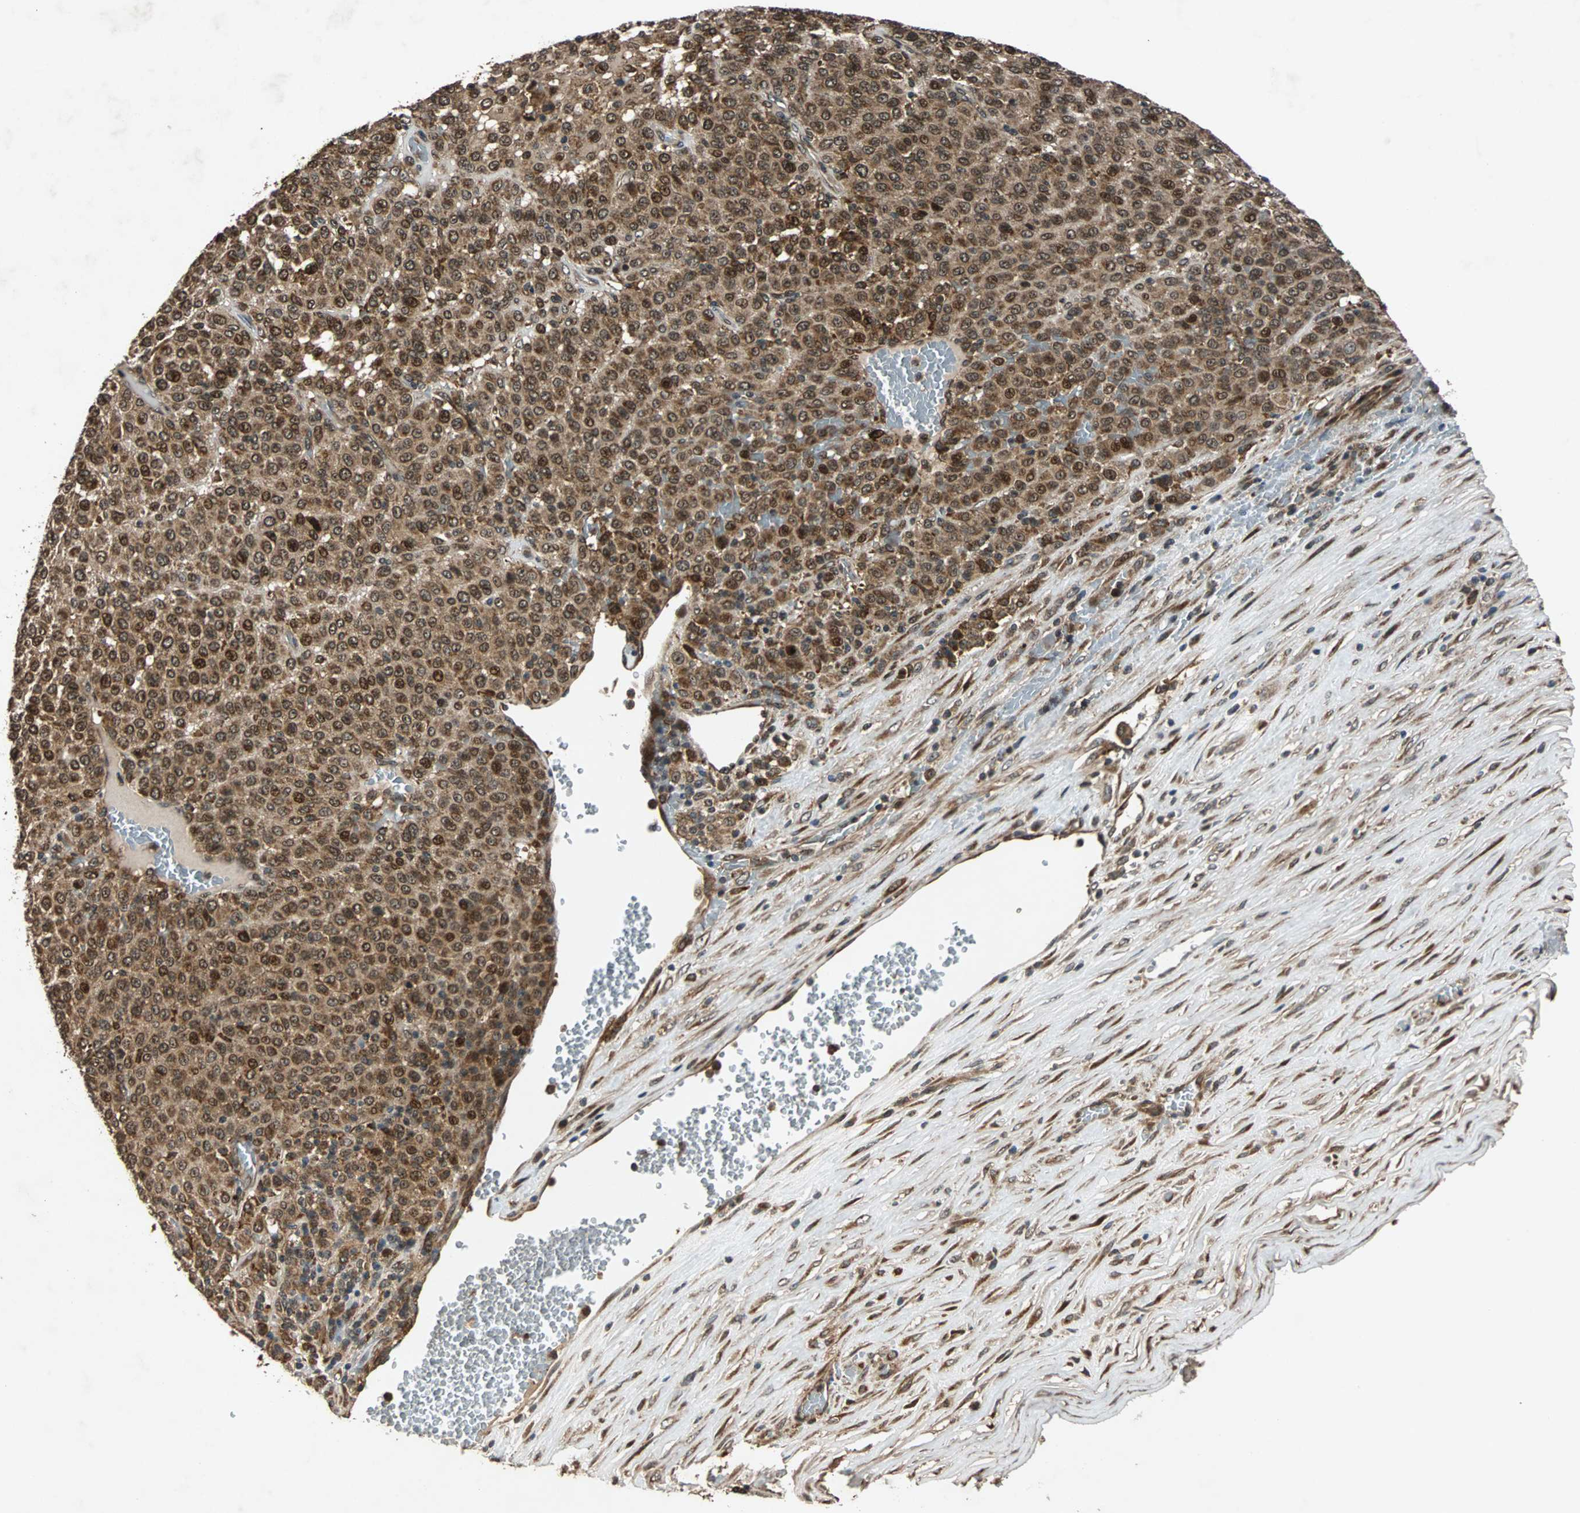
{"staining": {"intensity": "strong", "quantity": ">75%", "location": "cytoplasmic/membranous,nuclear"}, "tissue": "melanoma", "cell_type": "Tumor cells", "image_type": "cancer", "snomed": [{"axis": "morphology", "description": "Malignant melanoma, Metastatic site"}, {"axis": "topography", "description": "Pancreas"}], "caption": "Immunohistochemical staining of human melanoma reveals high levels of strong cytoplasmic/membranous and nuclear expression in approximately >75% of tumor cells.", "gene": "USP31", "patient": {"sex": "female", "age": 30}}